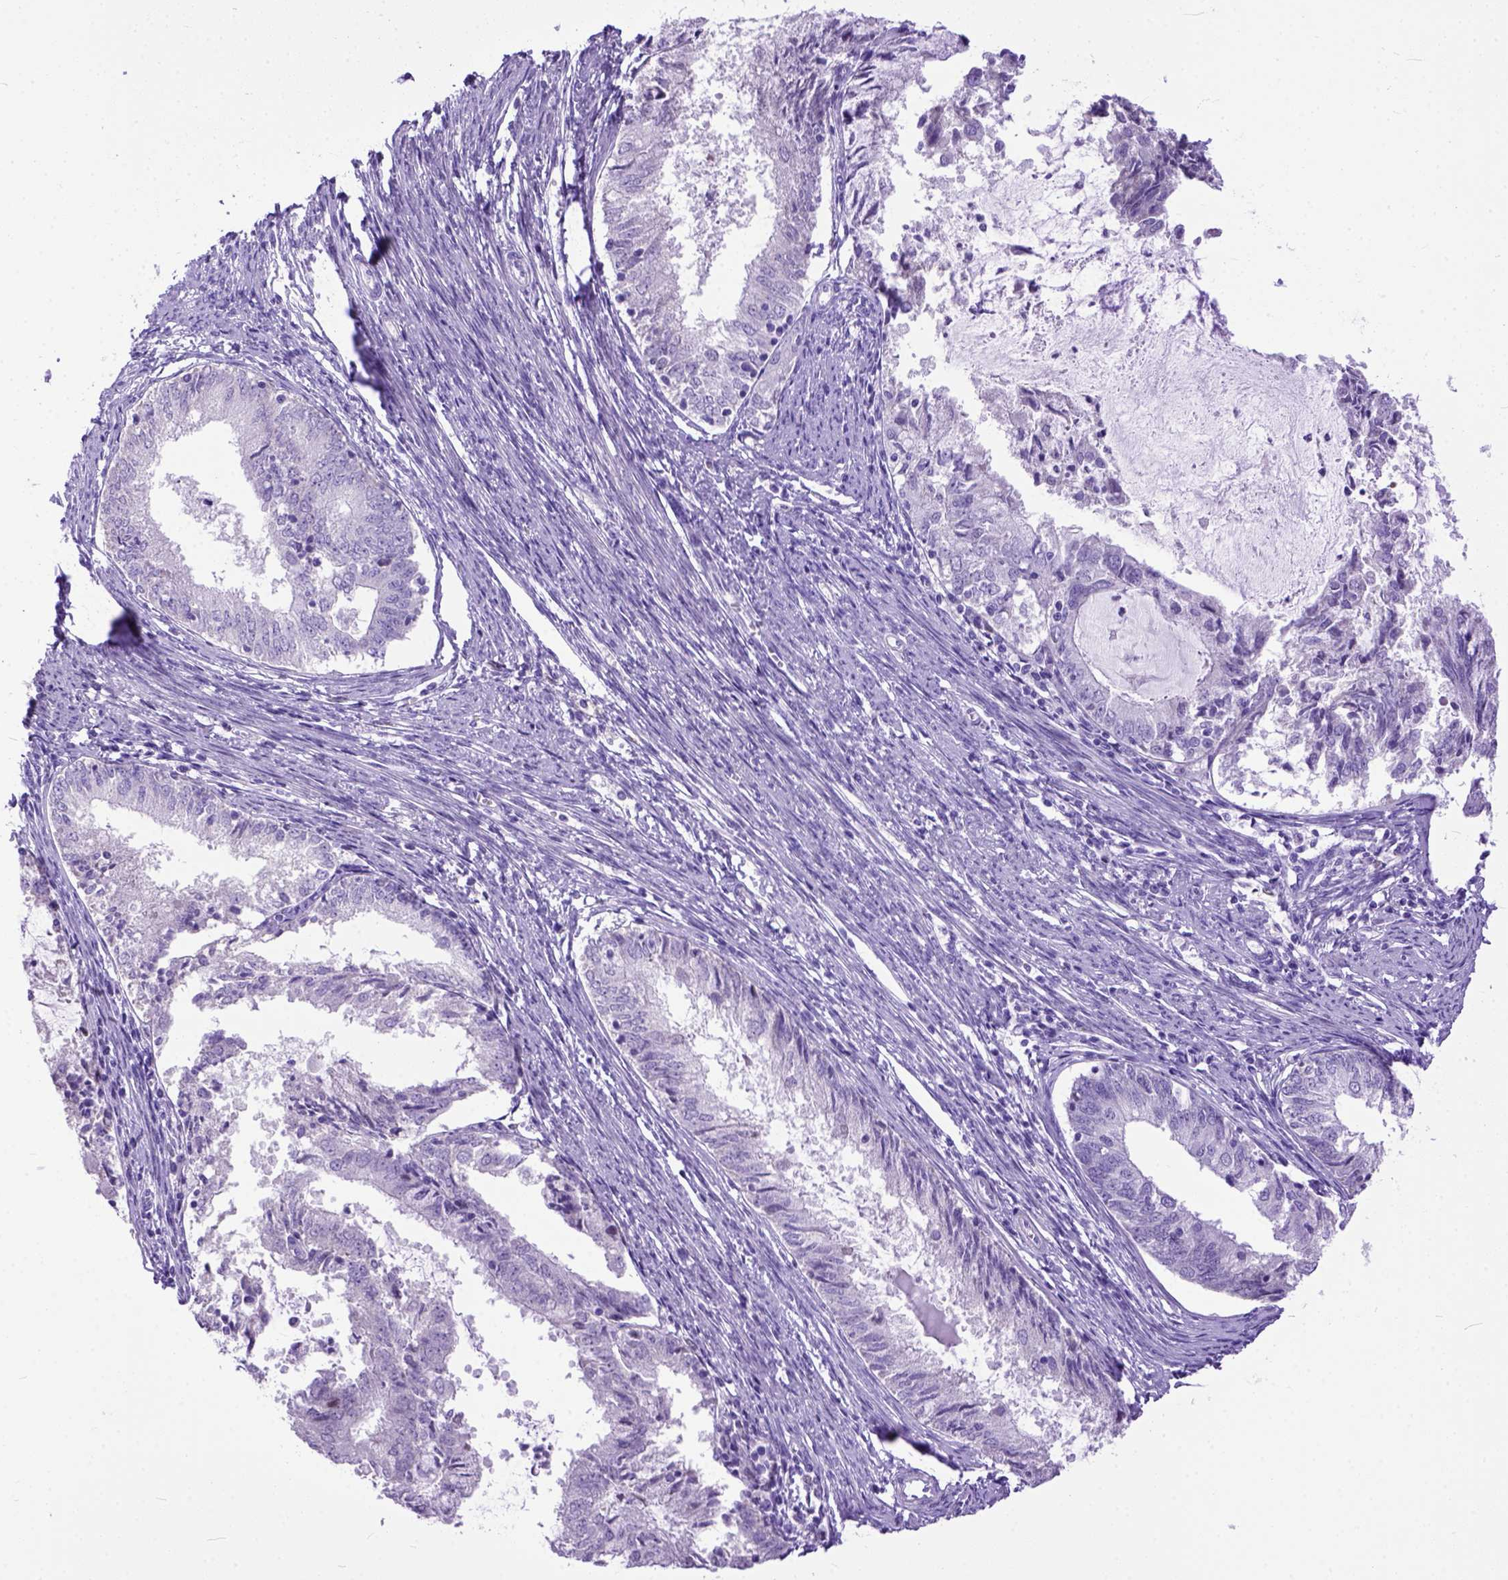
{"staining": {"intensity": "negative", "quantity": "none", "location": "none"}, "tissue": "endometrial cancer", "cell_type": "Tumor cells", "image_type": "cancer", "snomed": [{"axis": "morphology", "description": "Adenocarcinoma, NOS"}, {"axis": "topography", "description": "Endometrium"}], "caption": "The immunohistochemistry (IHC) micrograph has no significant staining in tumor cells of adenocarcinoma (endometrial) tissue.", "gene": "CRB1", "patient": {"sex": "female", "age": 57}}